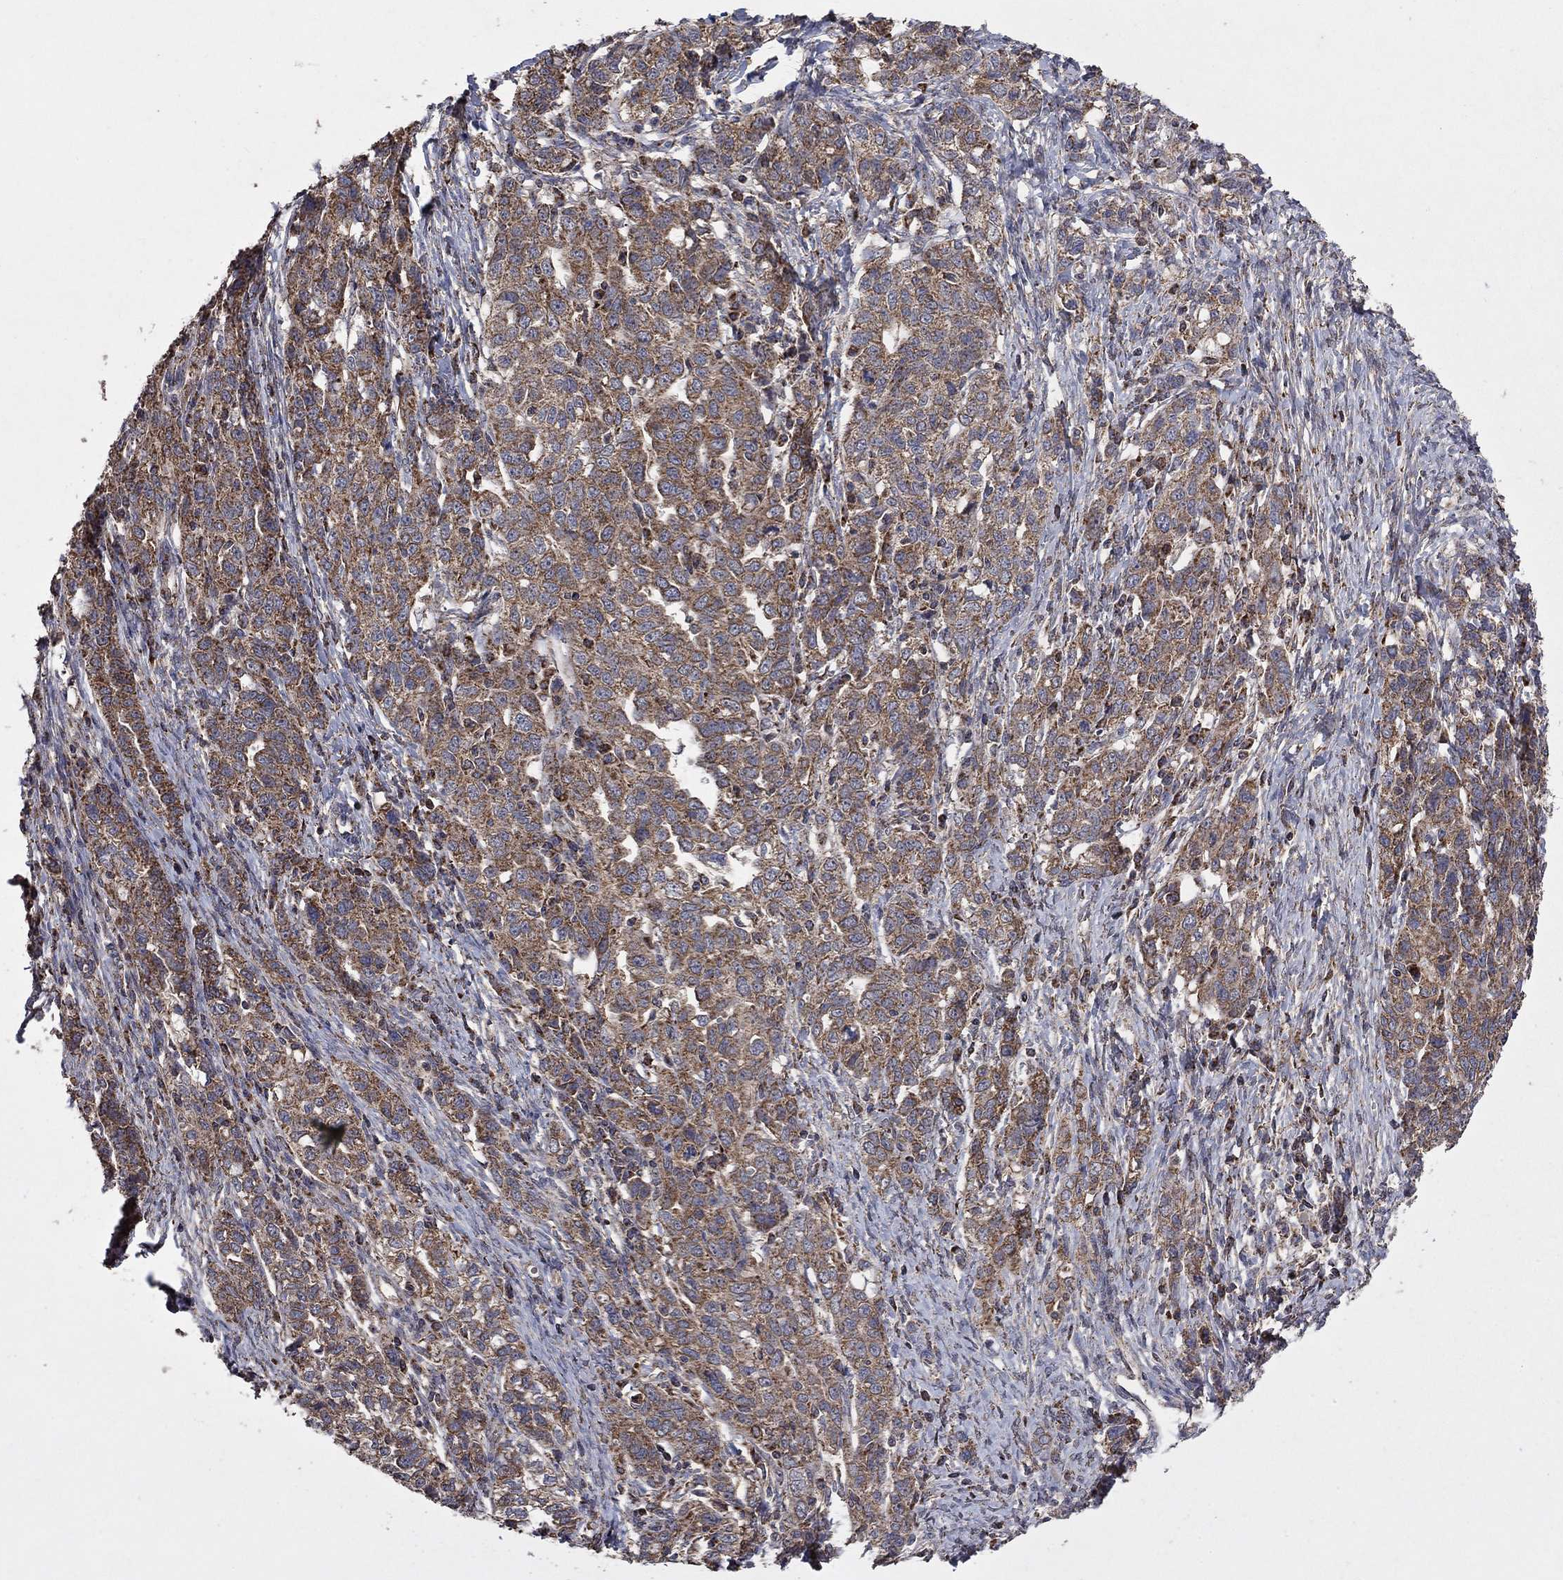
{"staining": {"intensity": "moderate", "quantity": ">75%", "location": "cytoplasmic/membranous"}, "tissue": "ovarian cancer", "cell_type": "Tumor cells", "image_type": "cancer", "snomed": [{"axis": "morphology", "description": "Cystadenocarcinoma, serous, NOS"}, {"axis": "topography", "description": "Ovary"}], "caption": "High-power microscopy captured an immunohistochemistry image of ovarian cancer (serous cystadenocarcinoma), revealing moderate cytoplasmic/membranous expression in approximately >75% of tumor cells. (Brightfield microscopy of DAB IHC at high magnification).", "gene": "DPH1", "patient": {"sex": "female", "age": 71}}